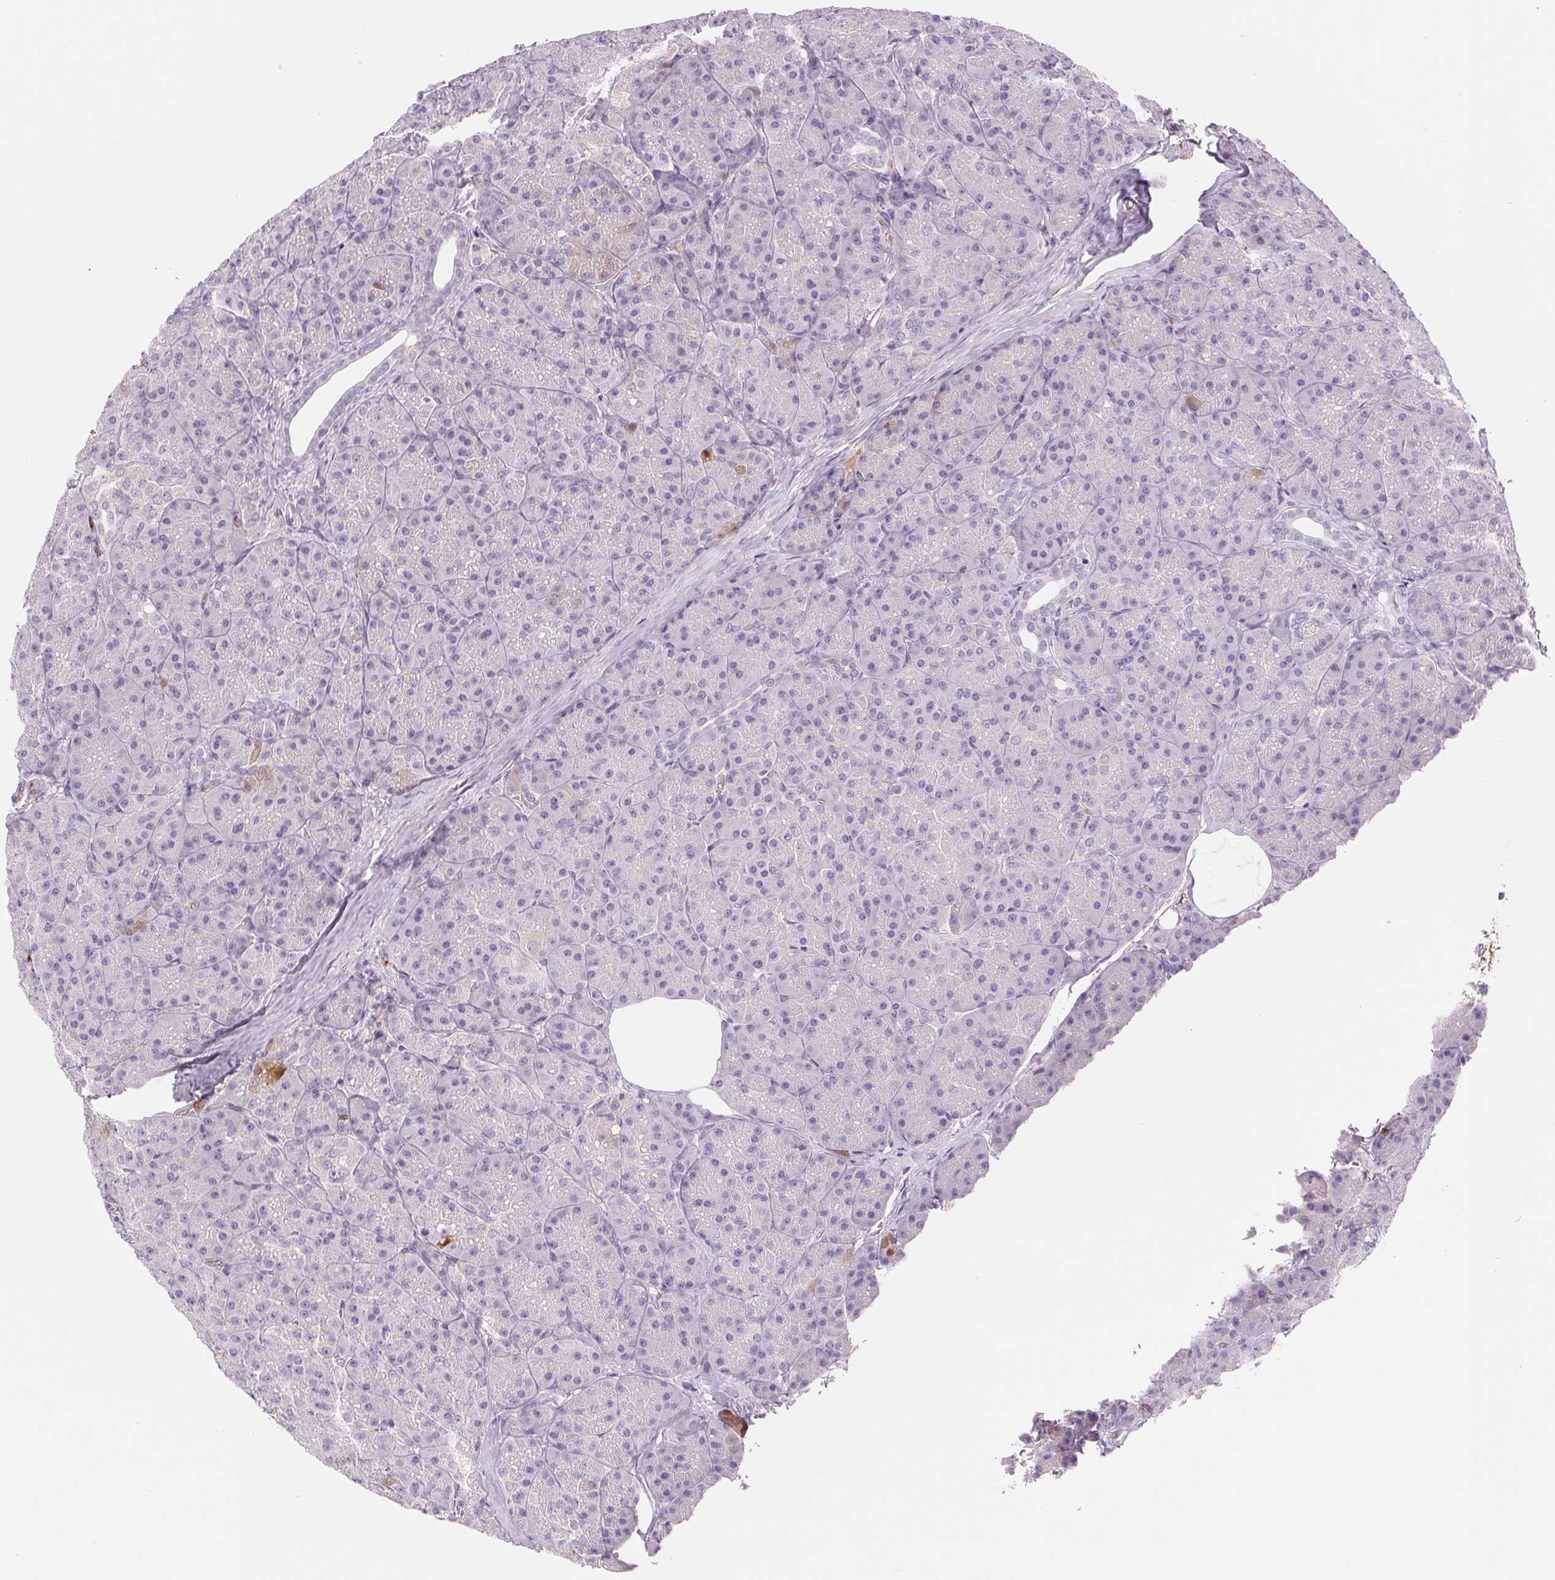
{"staining": {"intensity": "negative", "quantity": "none", "location": "none"}, "tissue": "pancreas", "cell_type": "Exocrine glandular cells", "image_type": "normal", "snomed": [{"axis": "morphology", "description": "Normal tissue, NOS"}, {"axis": "topography", "description": "Pancreas"}], "caption": "Immunohistochemical staining of benign pancreas displays no significant positivity in exocrine glandular cells.", "gene": "ORM1", "patient": {"sex": "male", "age": 57}}